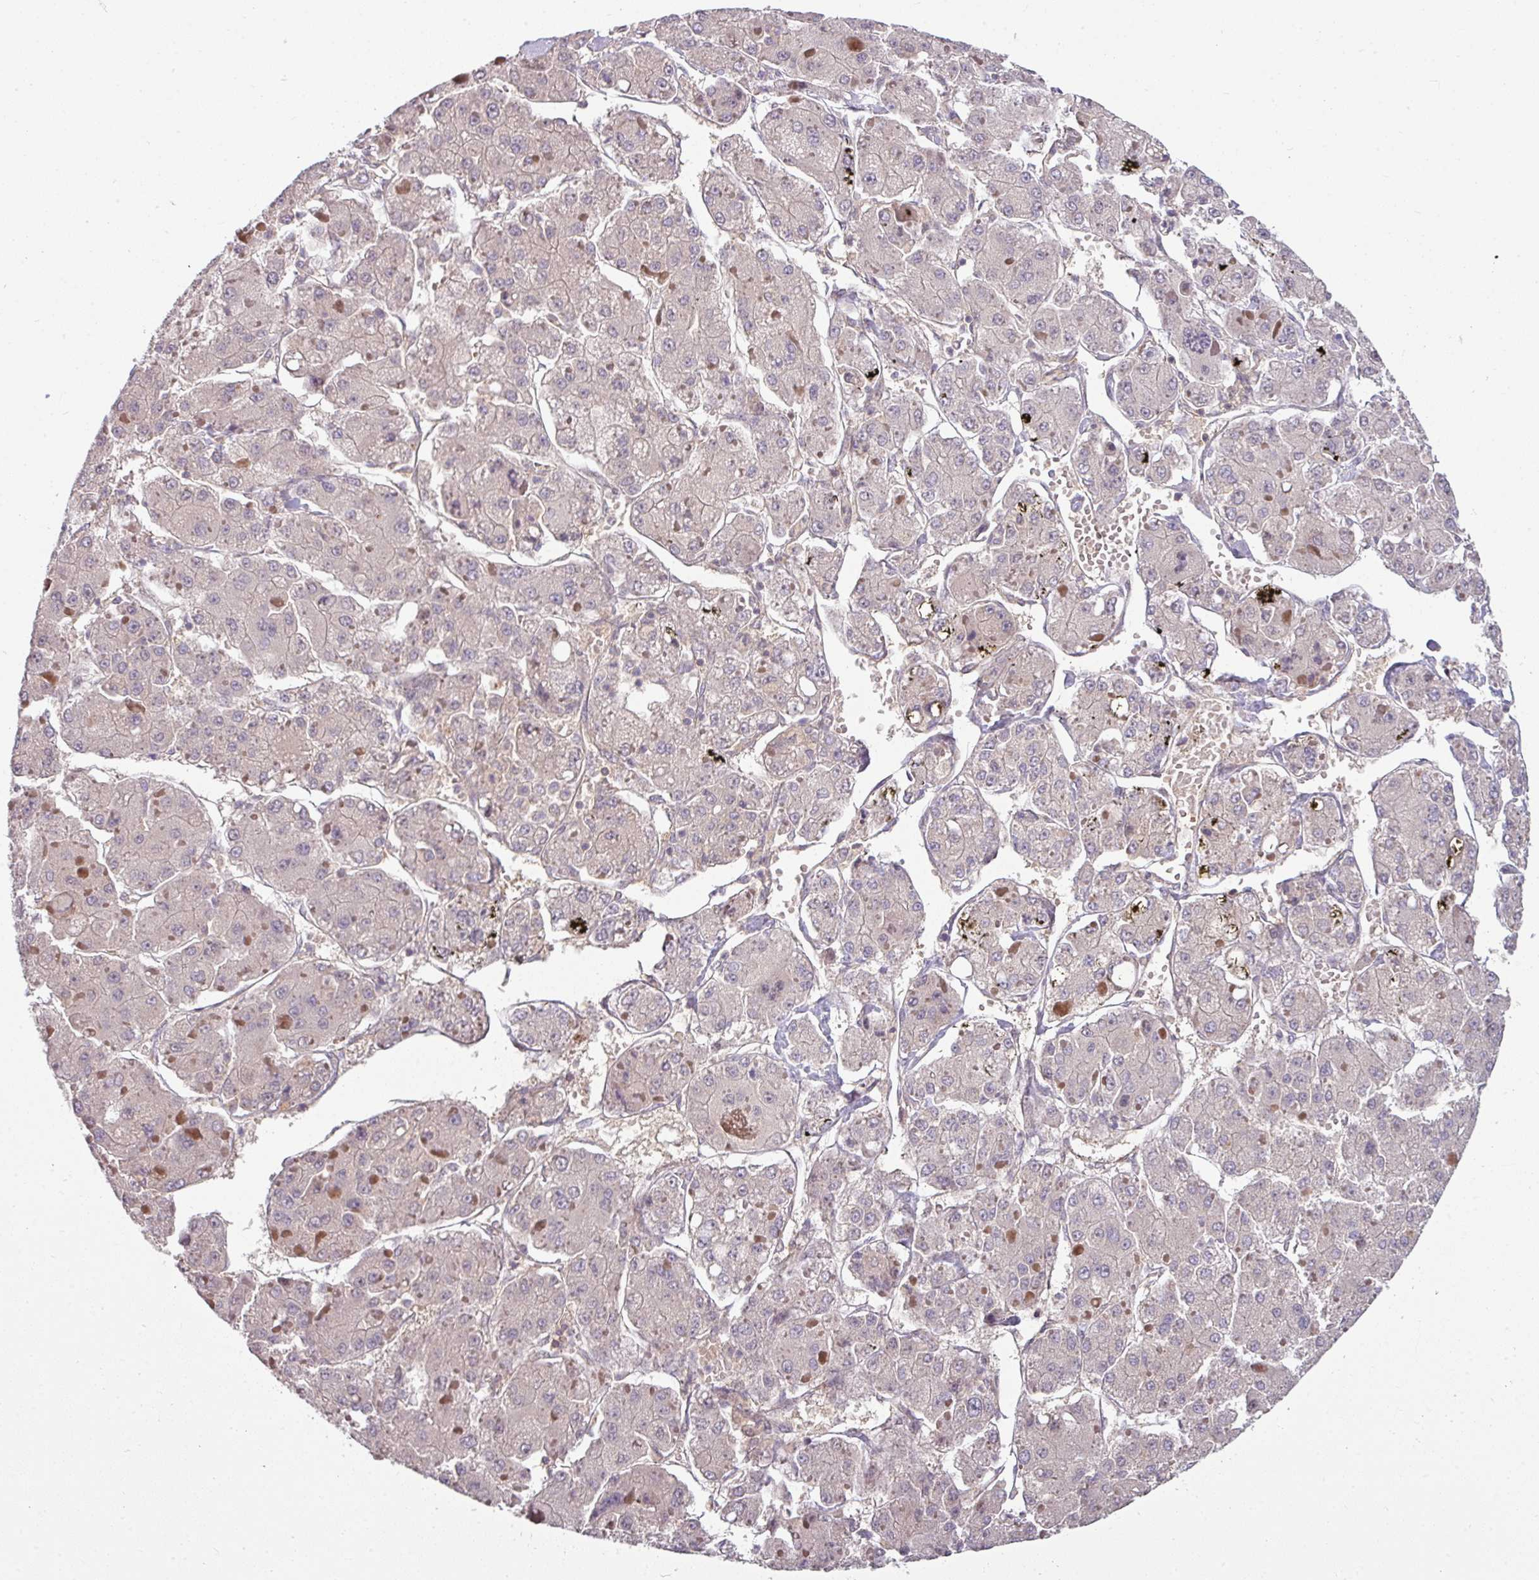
{"staining": {"intensity": "negative", "quantity": "none", "location": "none"}, "tissue": "liver cancer", "cell_type": "Tumor cells", "image_type": "cancer", "snomed": [{"axis": "morphology", "description": "Carcinoma, Hepatocellular, NOS"}, {"axis": "topography", "description": "Liver"}], "caption": "Immunohistochemistry (IHC) of liver hepatocellular carcinoma reveals no staining in tumor cells. The staining was performed using DAB (3,3'-diaminobenzidine) to visualize the protein expression in brown, while the nuclei were stained in blue with hematoxylin (Magnification: 20x).", "gene": "SLAMF6", "patient": {"sex": "female", "age": 73}}